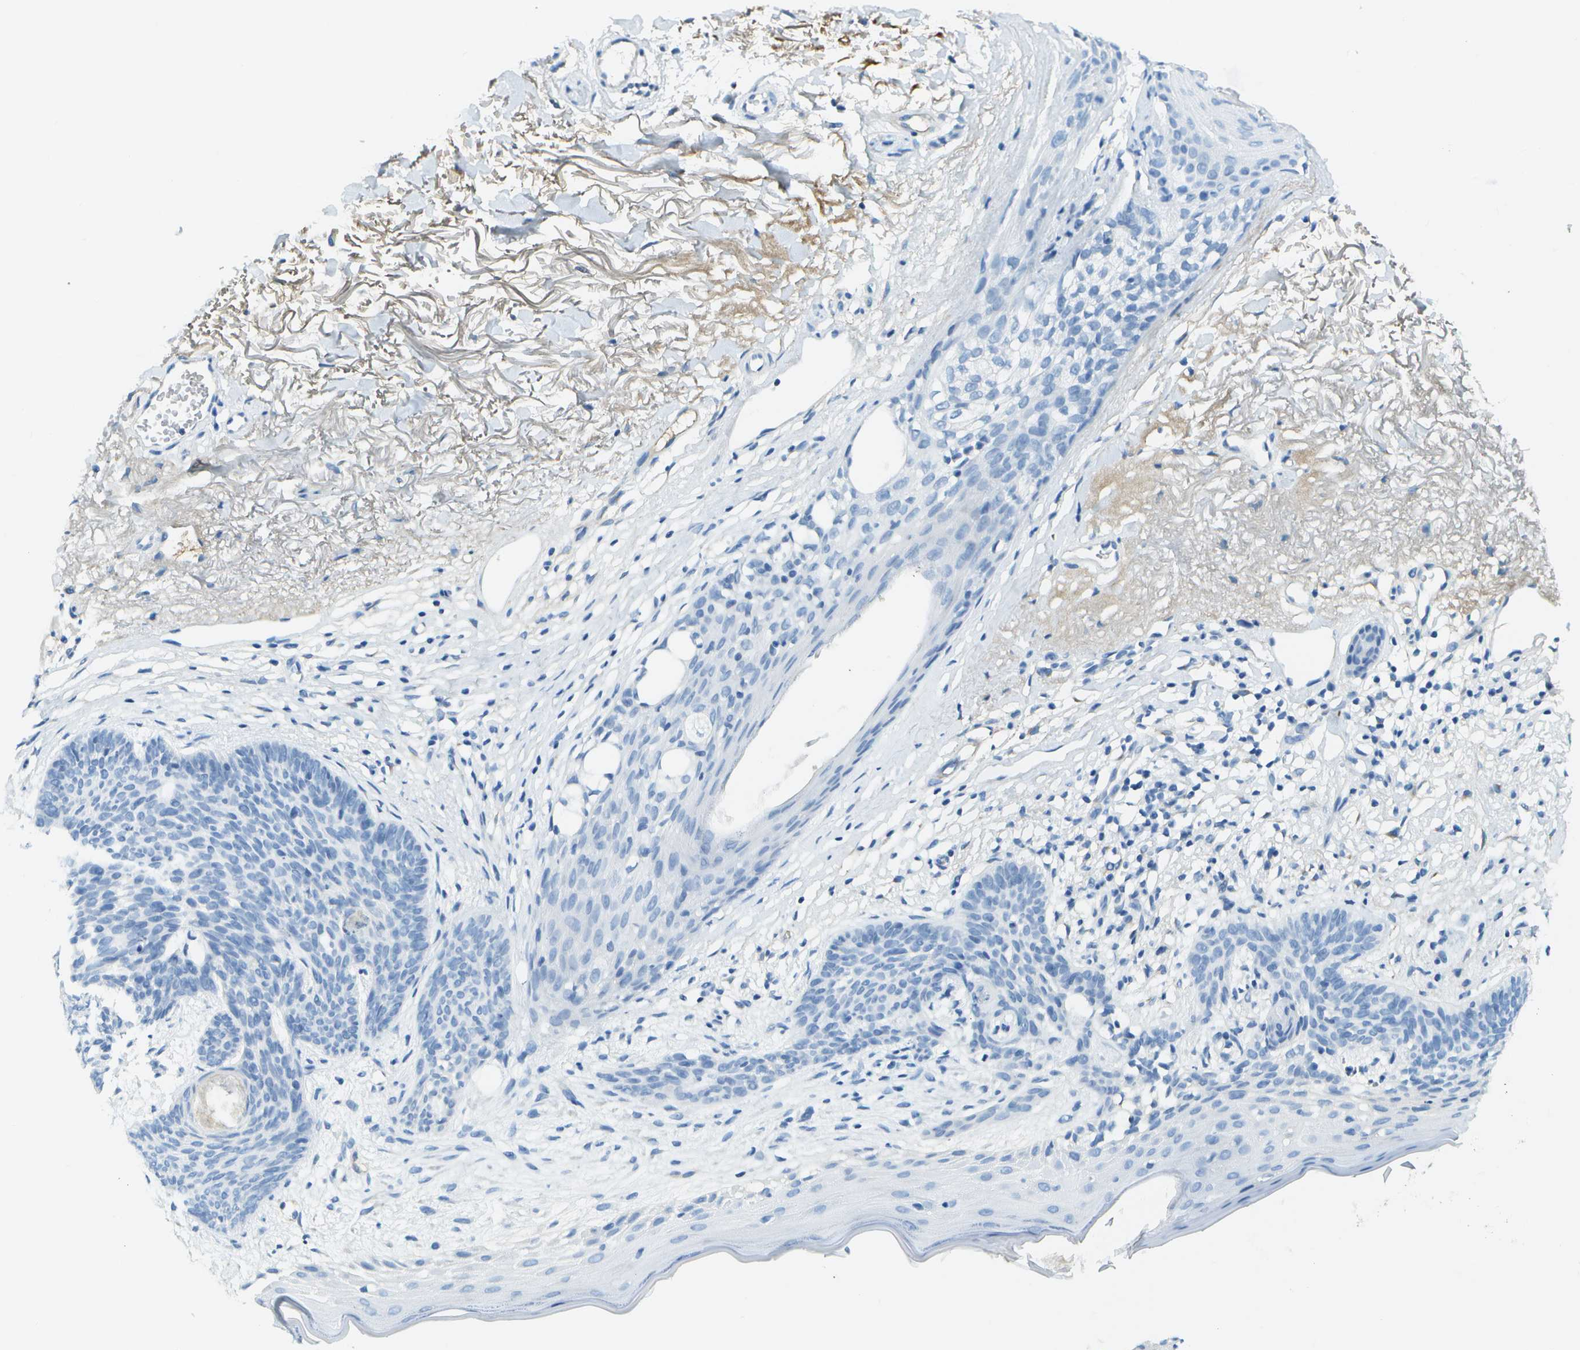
{"staining": {"intensity": "negative", "quantity": "none", "location": "none"}, "tissue": "skin cancer", "cell_type": "Tumor cells", "image_type": "cancer", "snomed": [{"axis": "morphology", "description": "Normal tissue, NOS"}, {"axis": "morphology", "description": "Basal cell carcinoma"}, {"axis": "topography", "description": "Skin"}], "caption": "DAB immunohistochemical staining of human skin basal cell carcinoma reveals no significant positivity in tumor cells.", "gene": "C1S", "patient": {"sex": "female", "age": 70}}